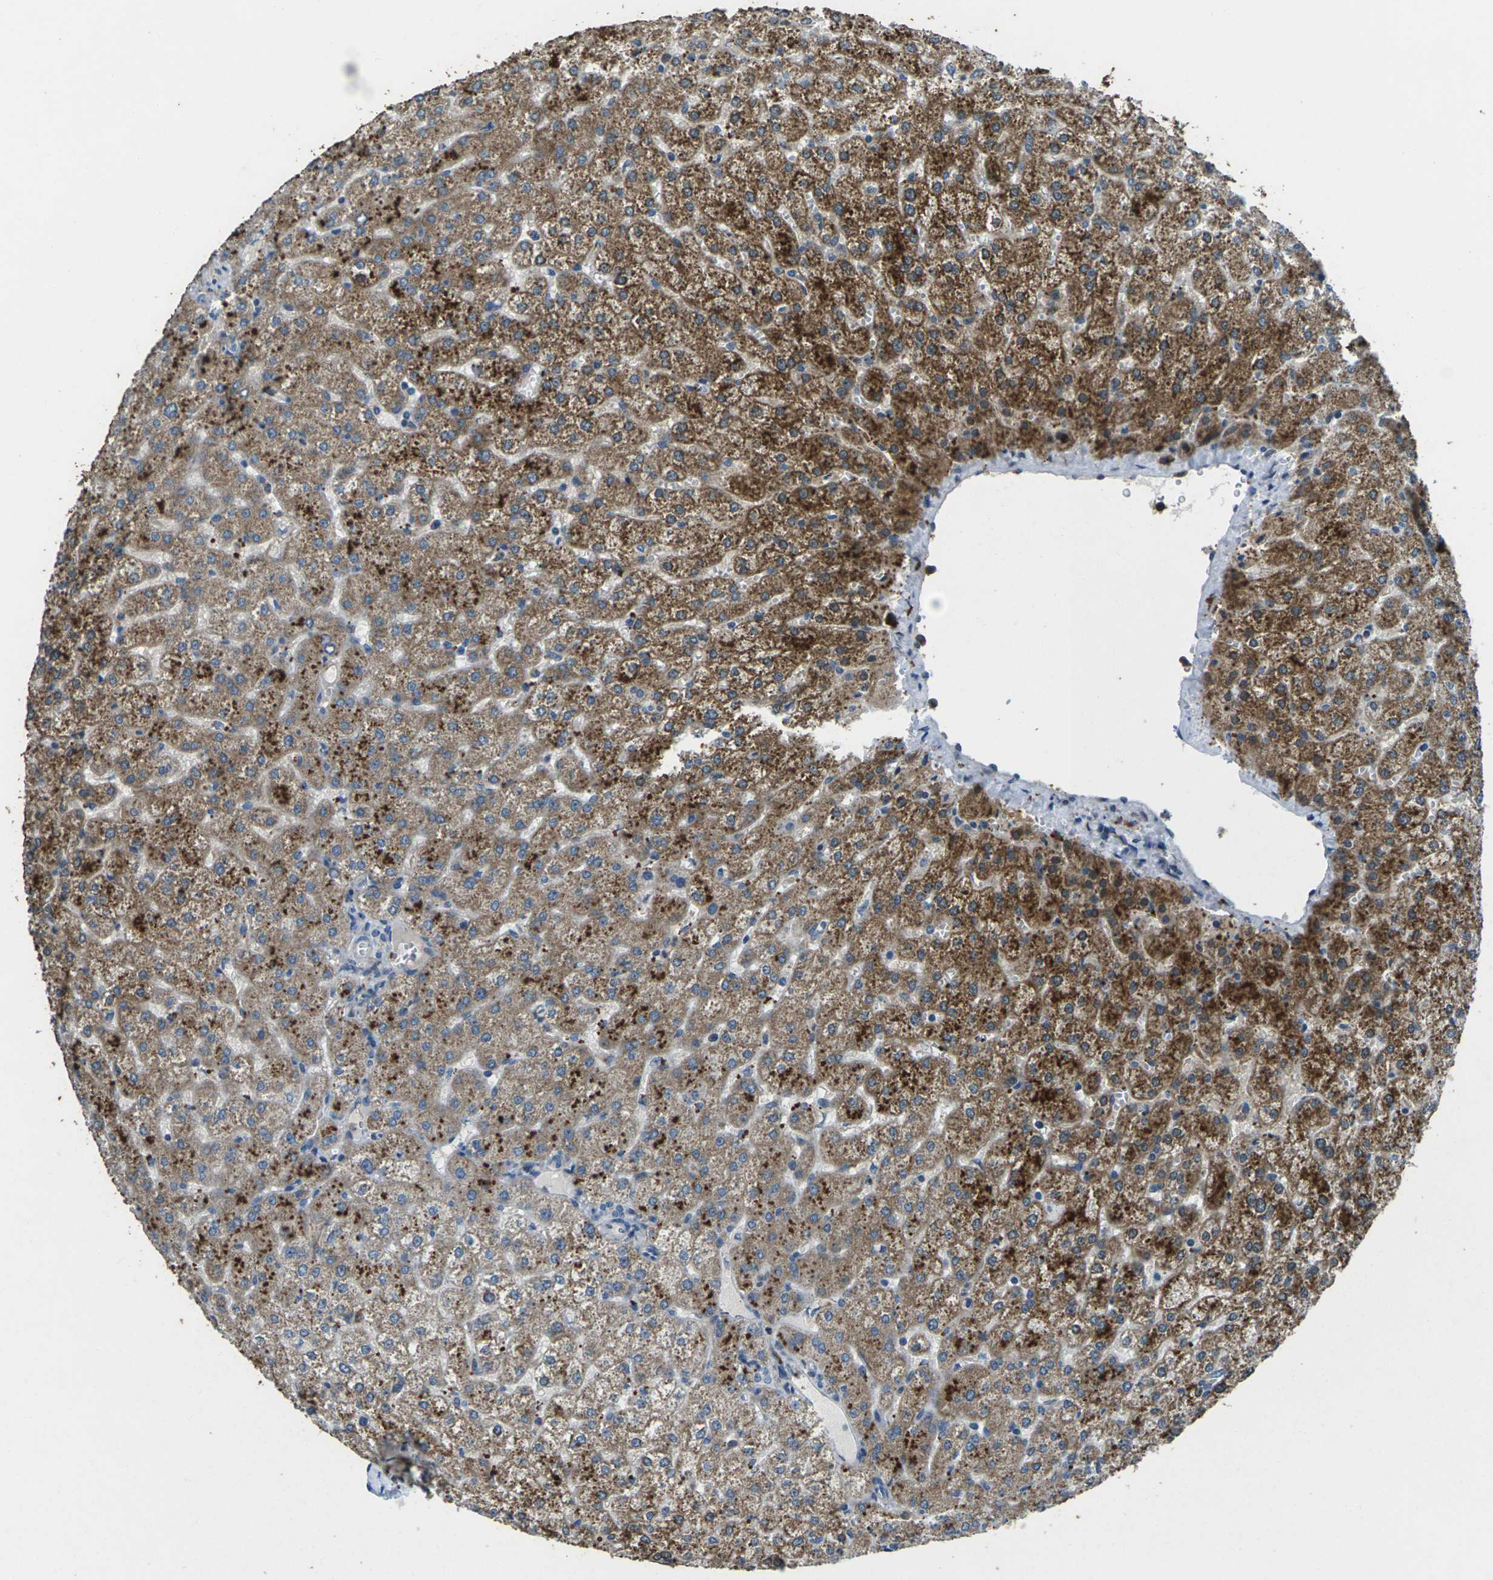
{"staining": {"intensity": "negative", "quantity": "none", "location": "none"}, "tissue": "liver", "cell_type": "Cholangiocytes", "image_type": "normal", "snomed": [{"axis": "morphology", "description": "Normal tissue, NOS"}, {"axis": "topography", "description": "Liver"}], "caption": "High power microscopy photomicrograph of an immunohistochemistry (IHC) histopathology image of unremarkable liver, revealing no significant staining in cholangiocytes. The staining was performed using DAB (3,3'-diaminobenzidine) to visualize the protein expression in brown, while the nuclei were stained in blue with hematoxylin (Magnification: 20x).", "gene": "SIGLEC14", "patient": {"sex": "female", "age": 32}}